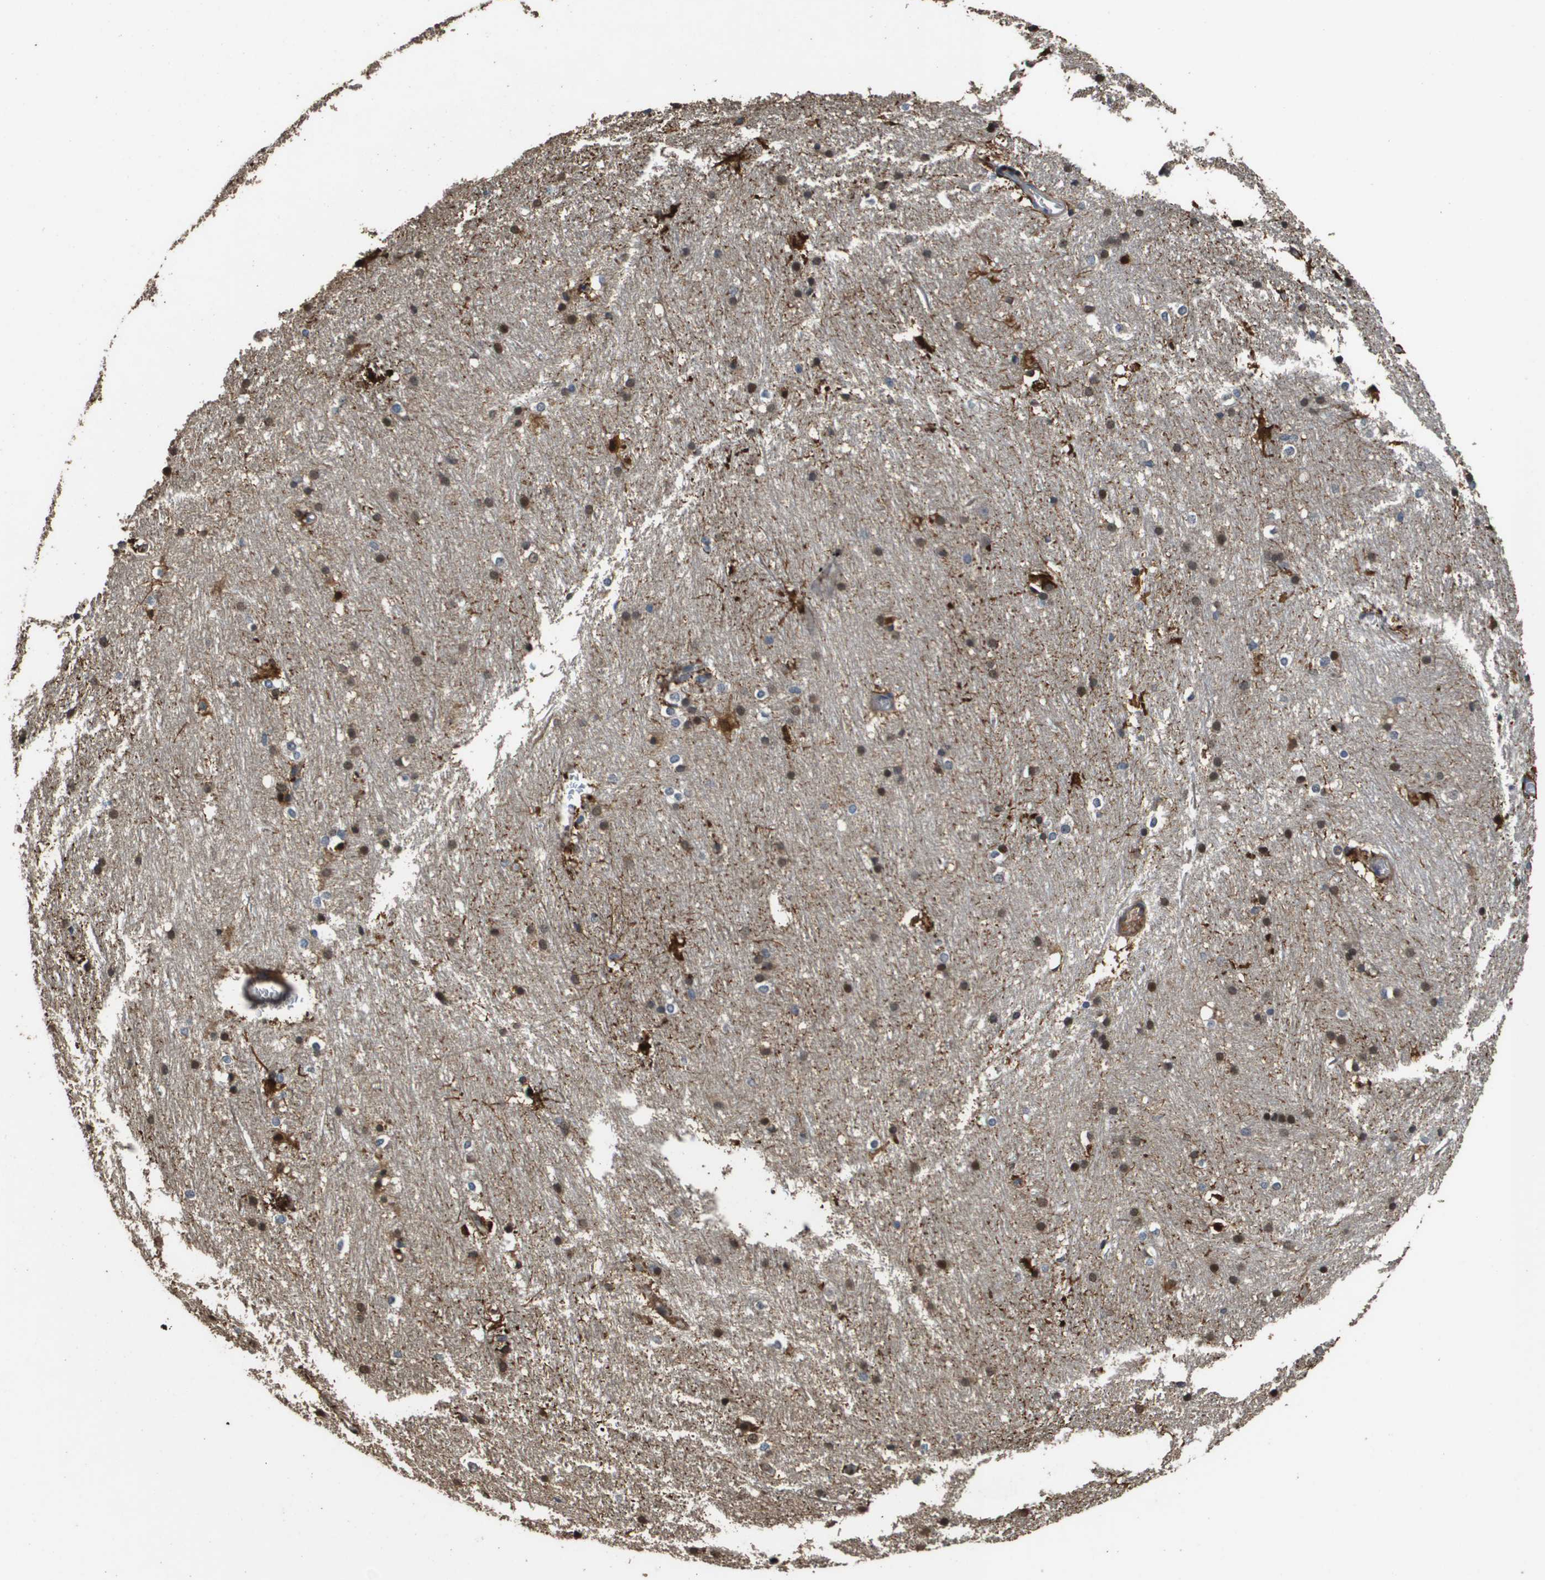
{"staining": {"intensity": "strong", "quantity": "25%-75%", "location": "cytoplasmic/membranous,nuclear"}, "tissue": "caudate", "cell_type": "Glial cells", "image_type": "normal", "snomed": [{"axis": "morphology", "description": "Normal tissue, NOS"}, {"axis": "topography", "description": "Lateral ventricle wall"}], "caption": "Protein staining reveals strong cytoplasmic/membranous,nuclear expression in about 25%-75% of glial cells in unremarkable caudate.", "gene": "MT3", "patient": {"sex": "female", "age": 19}}